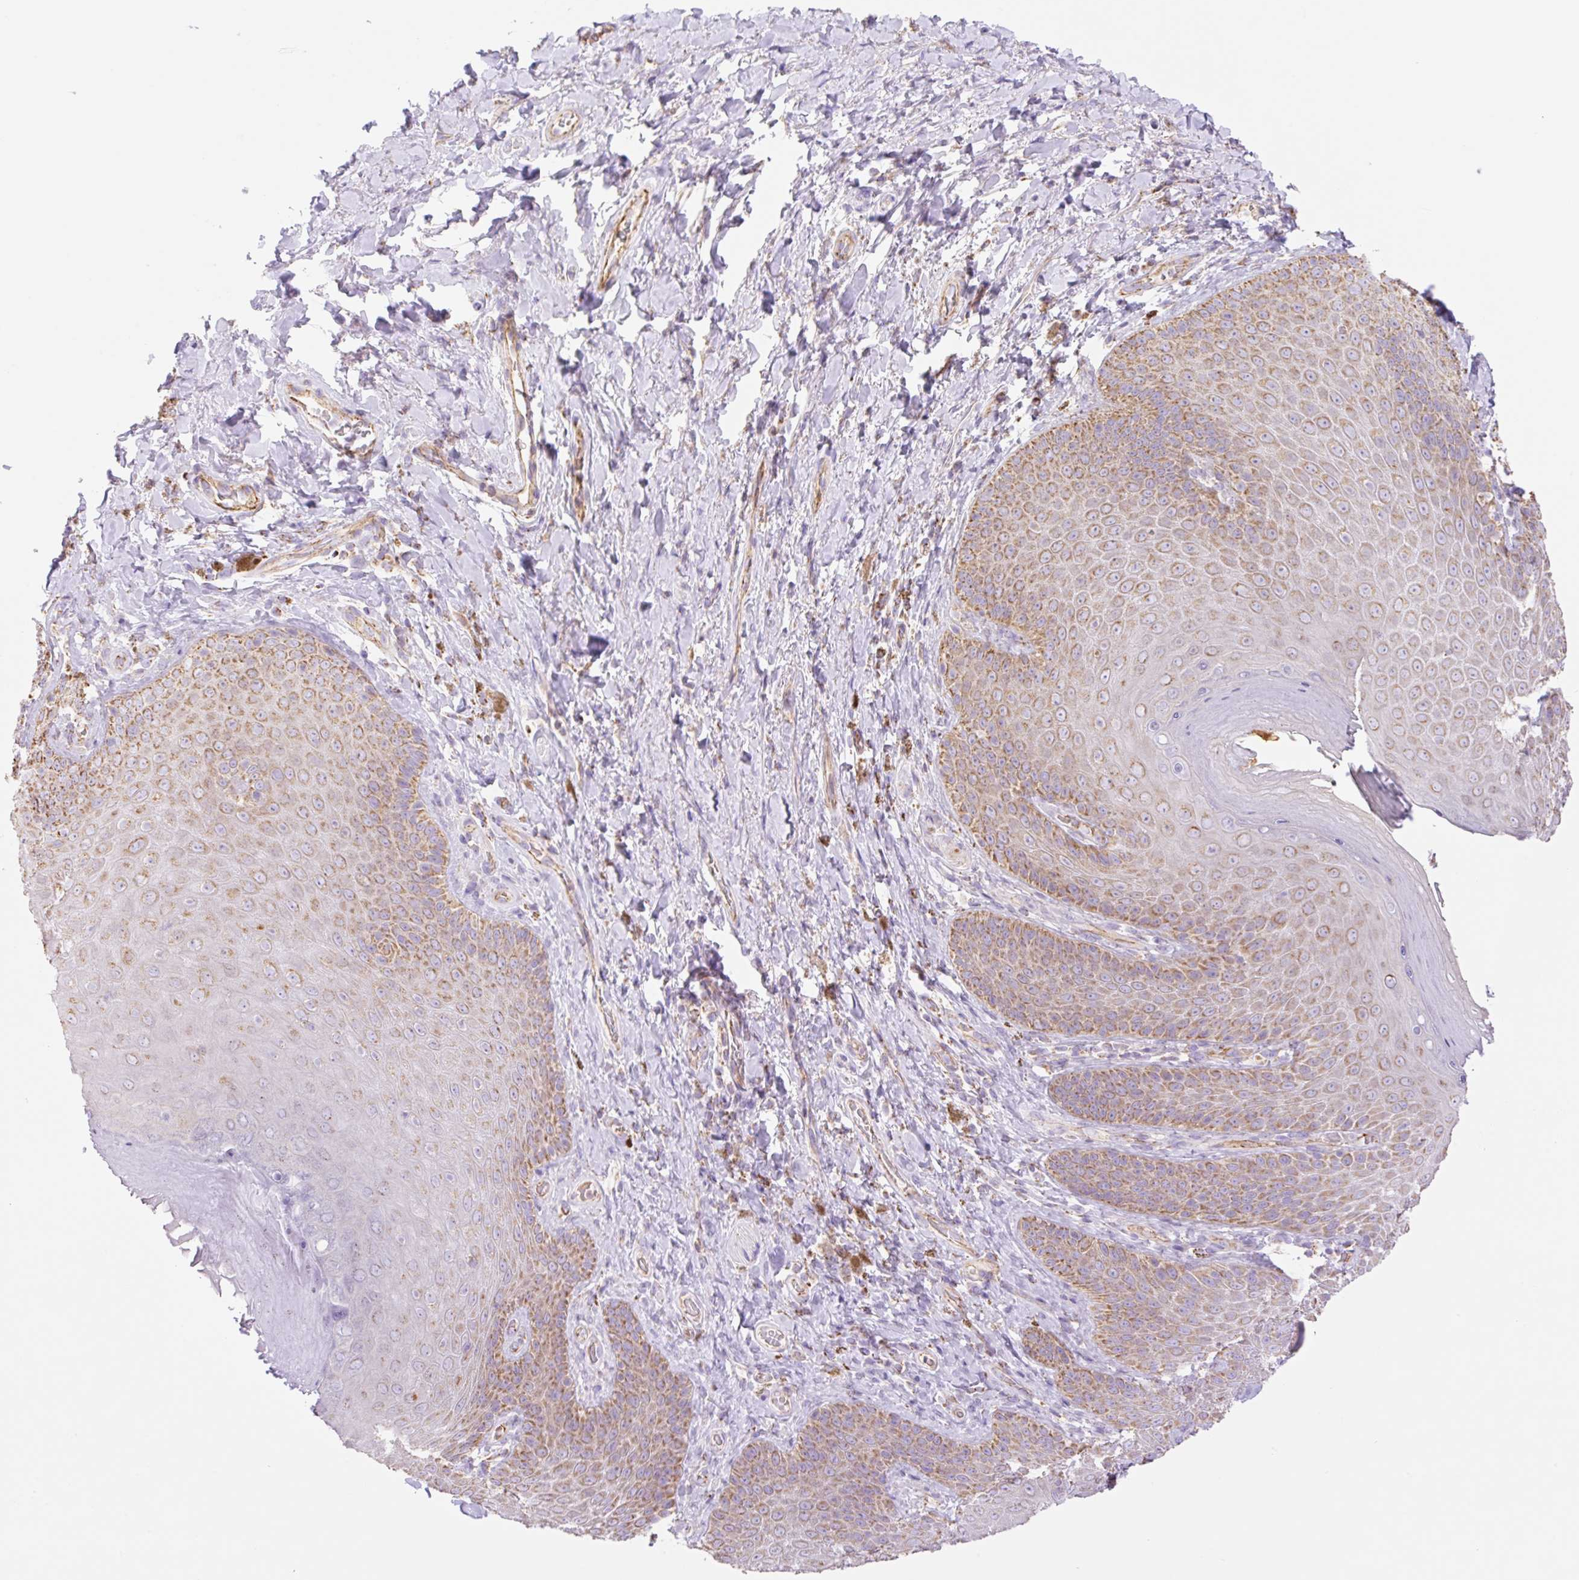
{"staining": {"intensity": "moderate", "quantity": "25%-75%", "location": "cytoplasmic/membranous"}, "tissue": "skin", "cell_type": "Epidermal cells", "image_type": "normal", "snomed": [{"axis": "morphology", "description": "Normal tissue, NOS"}, {"axis": "topography", "description": "Anal"}, {"axis": "topography", "description": "Peripheral nerve tissue"}], "caption": "Immunohistochemistry (DAB) staining of normal skin reveals moderate cytoplasmic/membranous protein expression in approximately 25%-75% of epidermal cells.", "gene": "ESAM", "patient": {"sex": "male", "age": 53}}